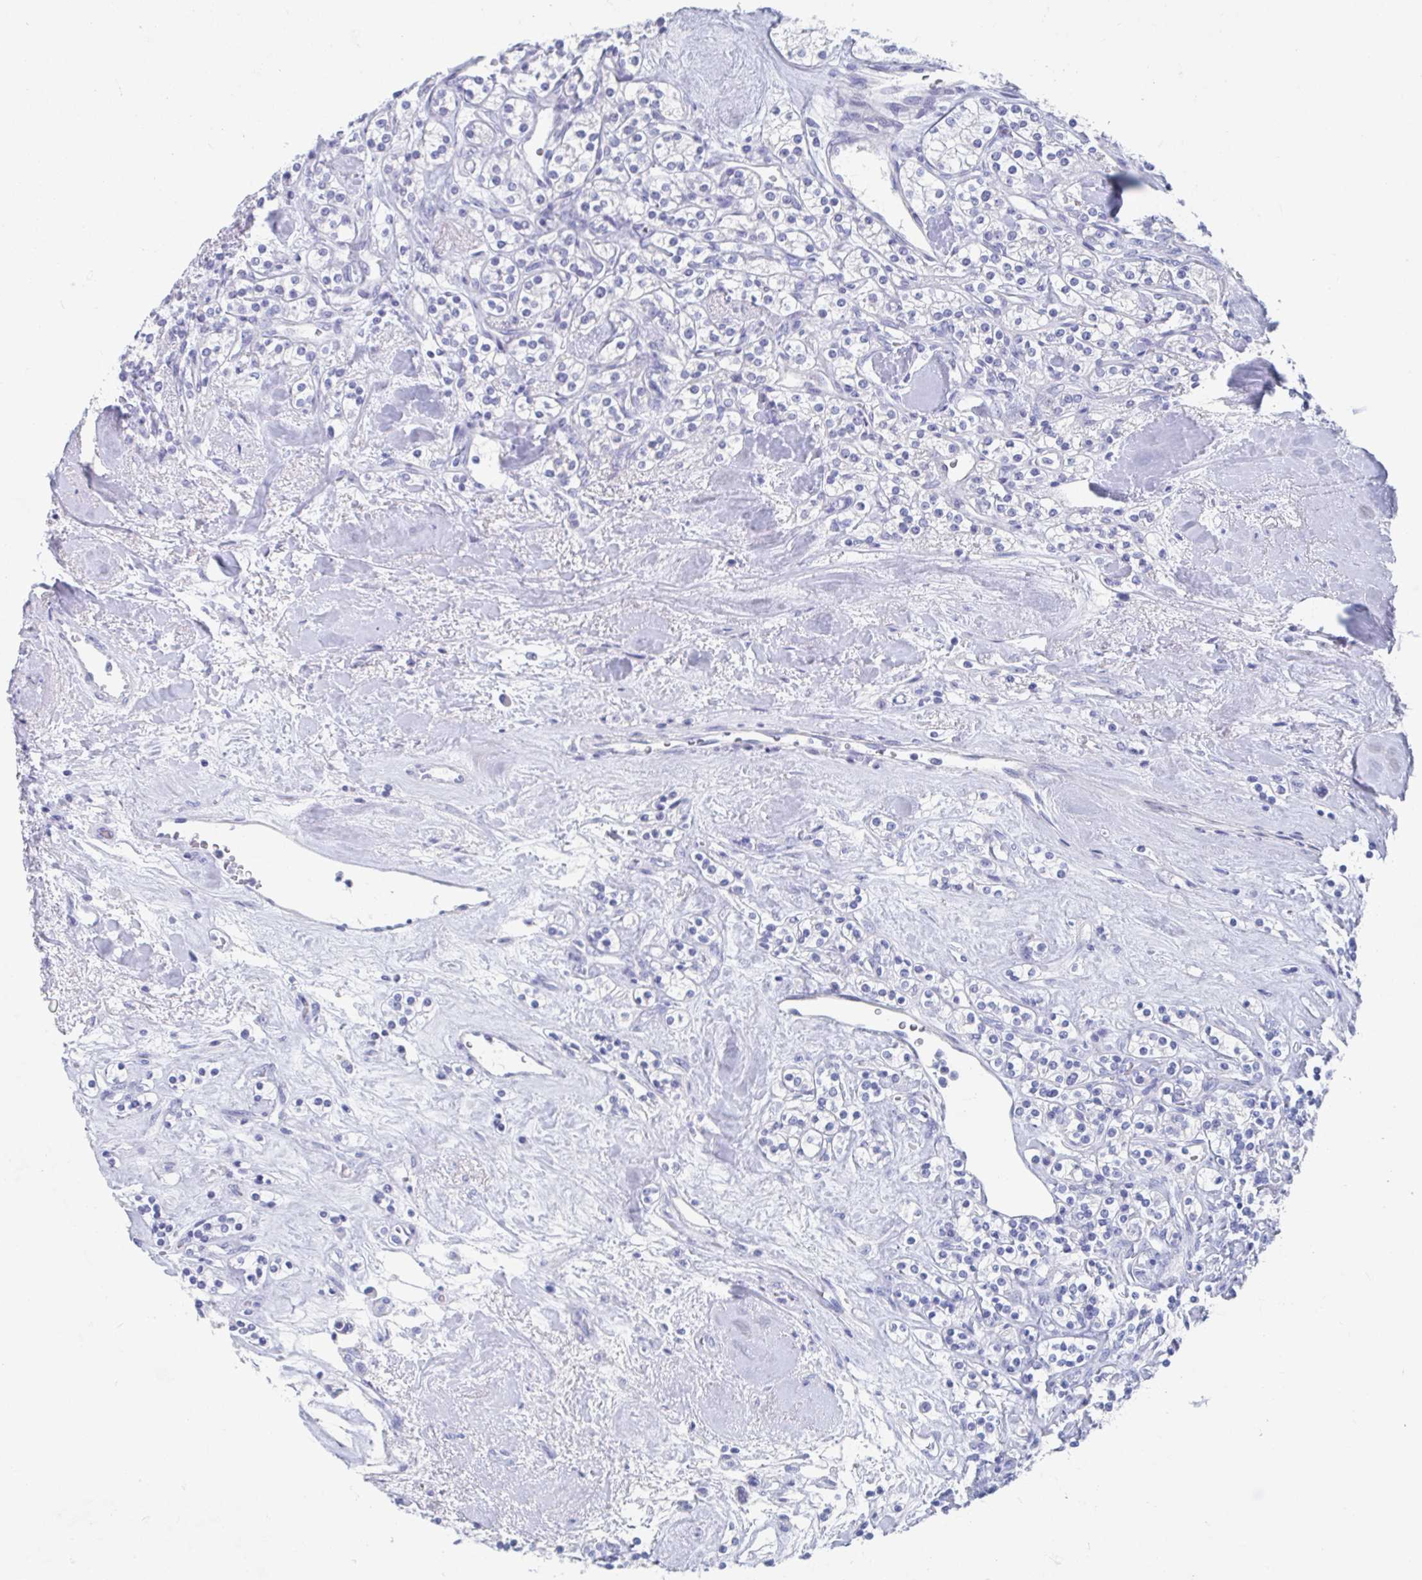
{"staining": {"intensity": "negative", "quantity": "none", "location": "none"}, "tissue": "renal cancer", "cell_type": "Tumor cells", "image_type": "cancer", "snomed": [{"axis": "morphology", "description": "Adenocarcinoma, NOS"}, {"axis": "topography", "description": "Kidney"}], "caption": "The micrograph exhibits no significant expression in tumor cells of renal cancer.", "gene": "SHCBP1L", "patient": {"sex": "male", "age": 77}}